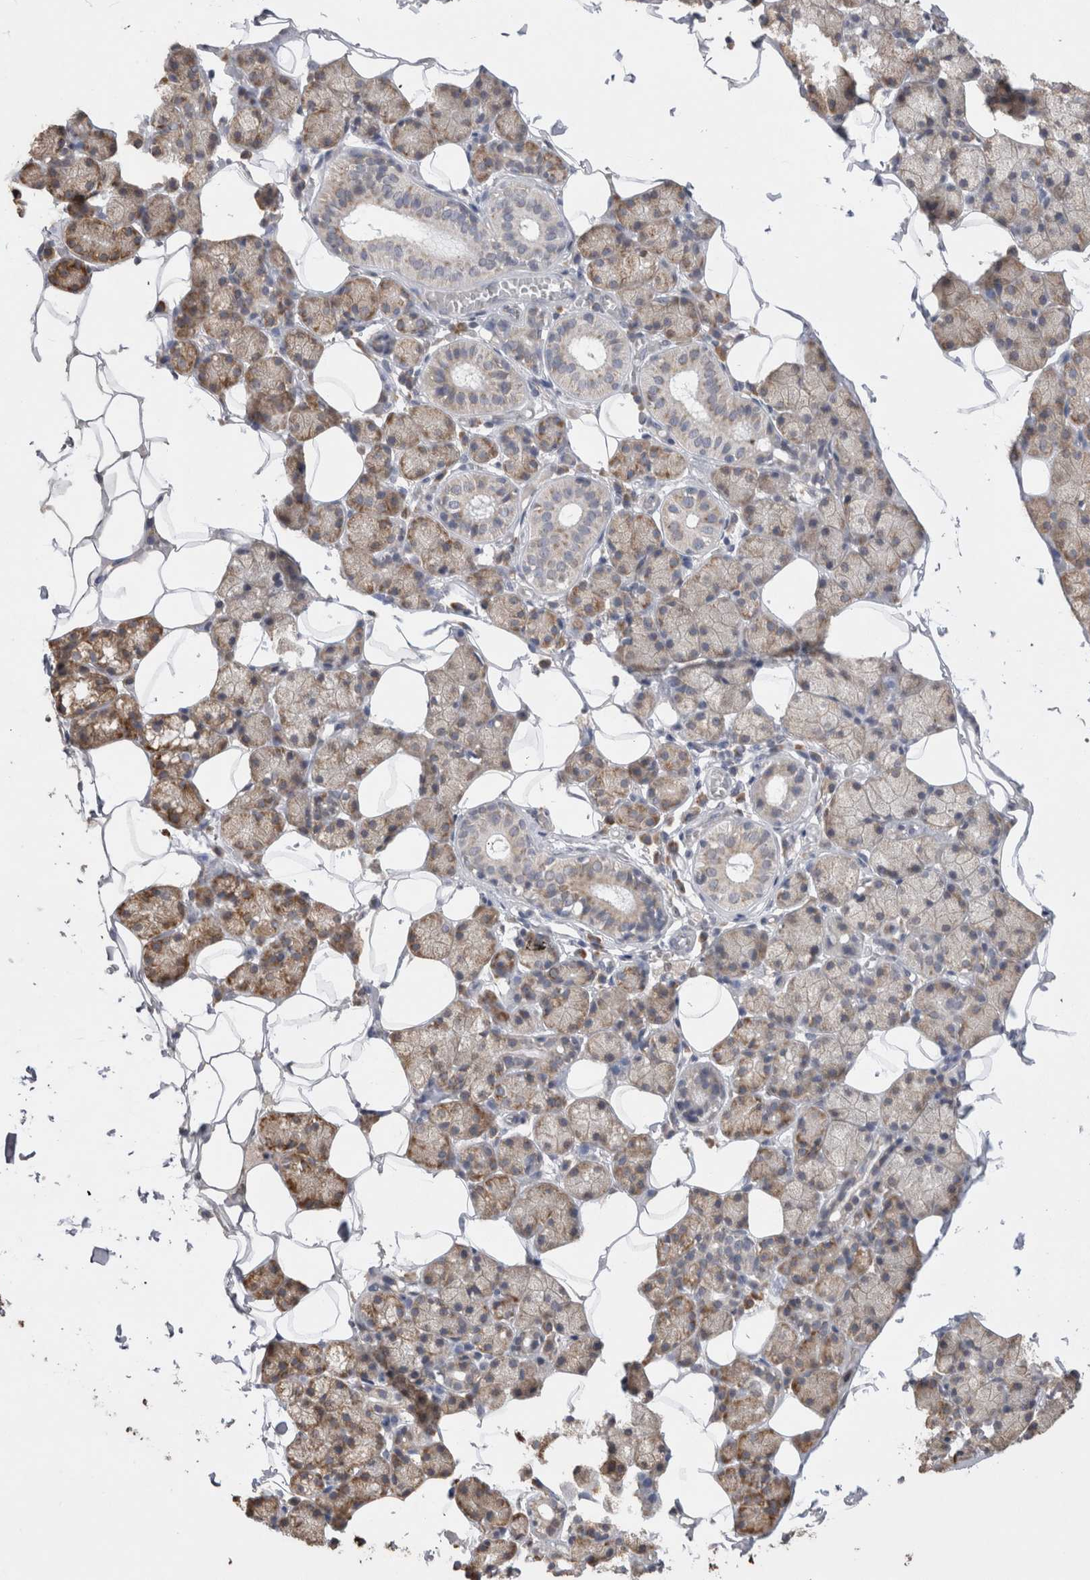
{"staining": {"intensity": "moderate", "quantity": "25%-75%", "location": "cytoplasmic/membranous"}, "tissue": "salivary gland", "cell_type": "Glandular cells", "image_type": "normal", "snomed": [{"axis": "morphology", "description": "Normal tissue, NOS"}, {"axis": "topography", "description": "Salivary gland"}], "caption": "Glandular cells demonstrate medium levels of moderate cytoplasmic/membranous staining in about 25%-75% of cells in benign human salivary gland. The protein of interest is shown in brown color, while the nuclei are stained blue.", "gene": "NOMO1", "patient": {"sex": "female", "age": 33}}